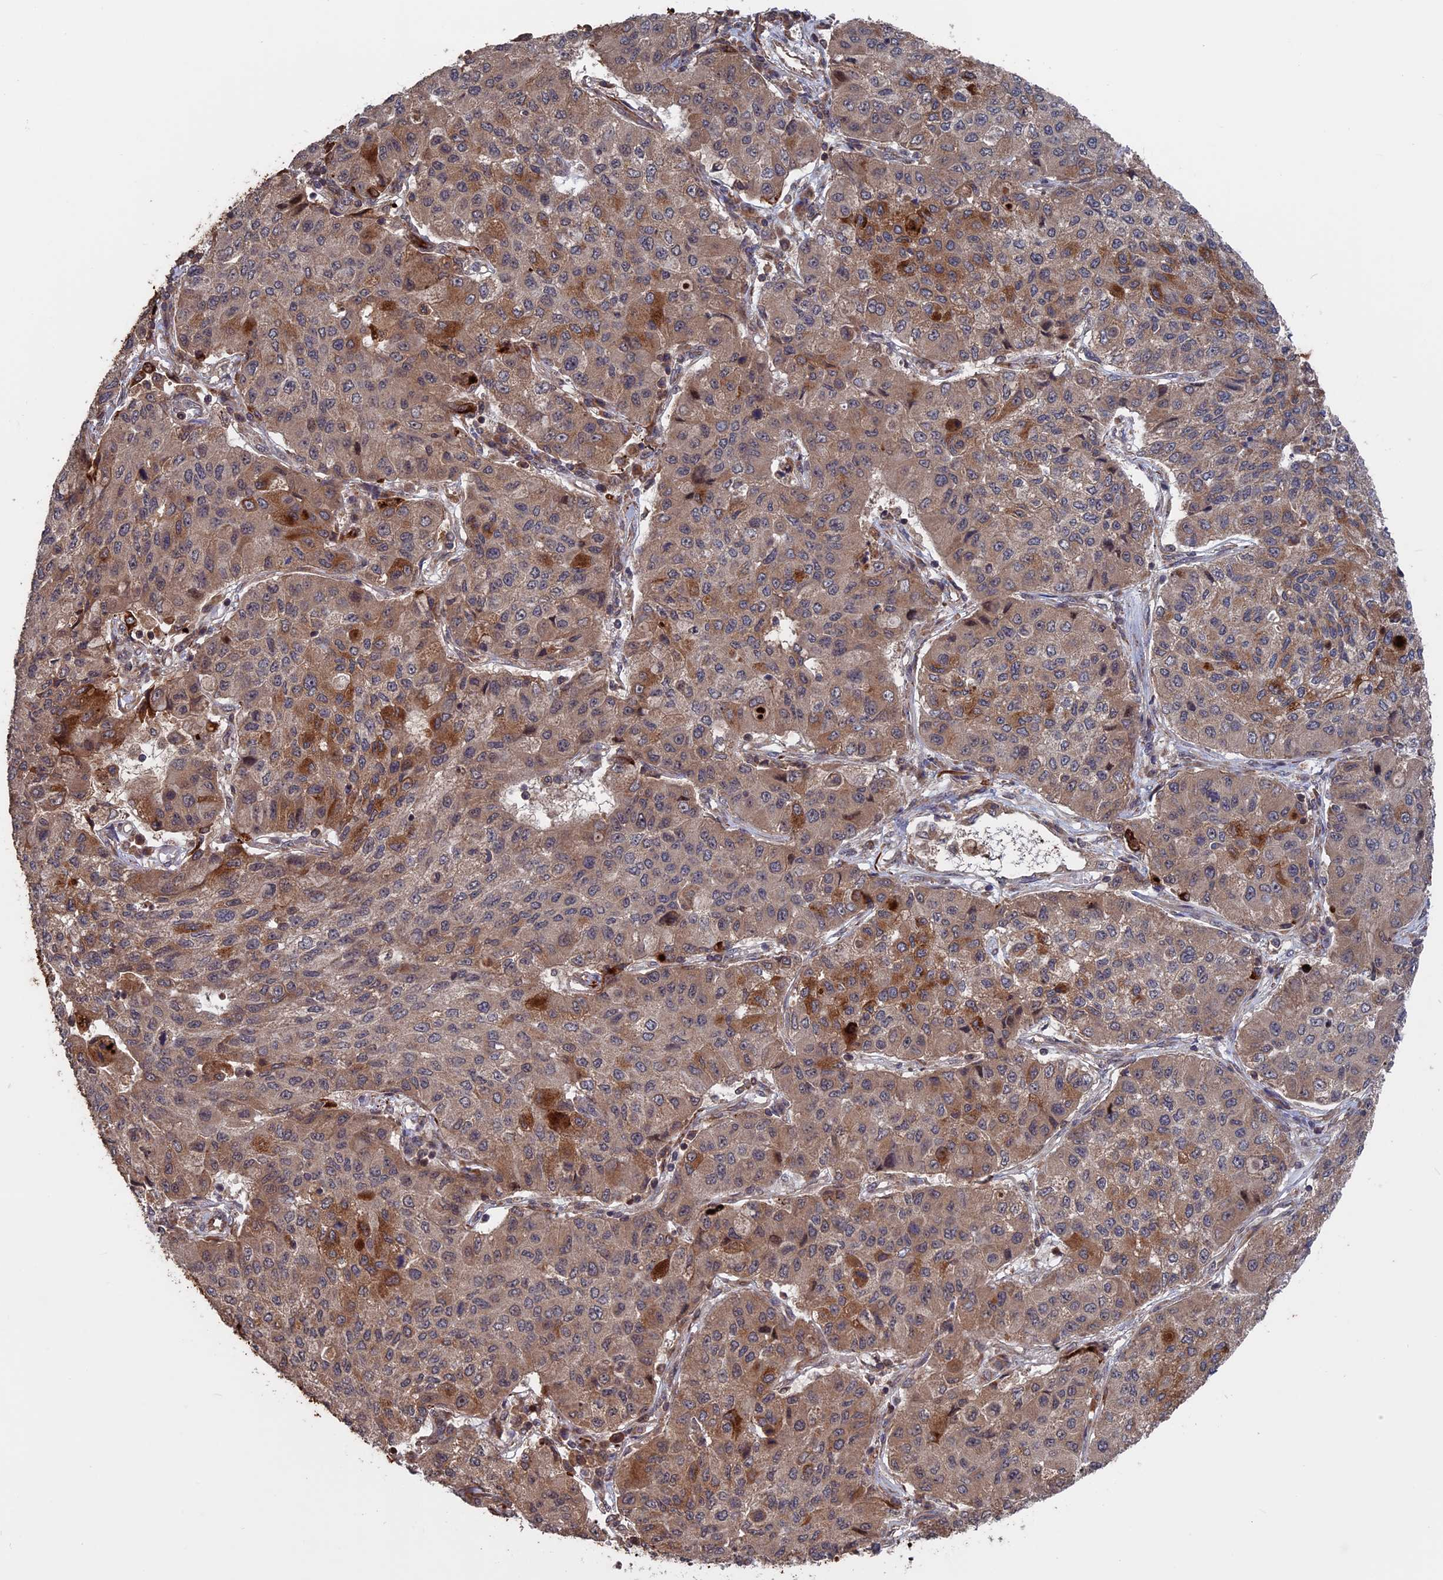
{"staining": {"intensity": "moderate", "quantity": ">75%", "location": "cytoplasmic/membranous"}, "tissue": "lung cancer", "cell_type": "Tumor cells", "image_type": "cancer", "snomed": [{"axis": "morphology", "description": "Squamous cell carcinoma, NOS"}, {"axis": "topography", "description": "Lung"}], "caption": "Tumor cells display medium levels of moderate cytoplasmic/membranous expression in about >75% of cells in lung cancer (squamous cell carcinoma).", "gene": "PLA2G15", "patient": {"sex": "male", "age": 74}}